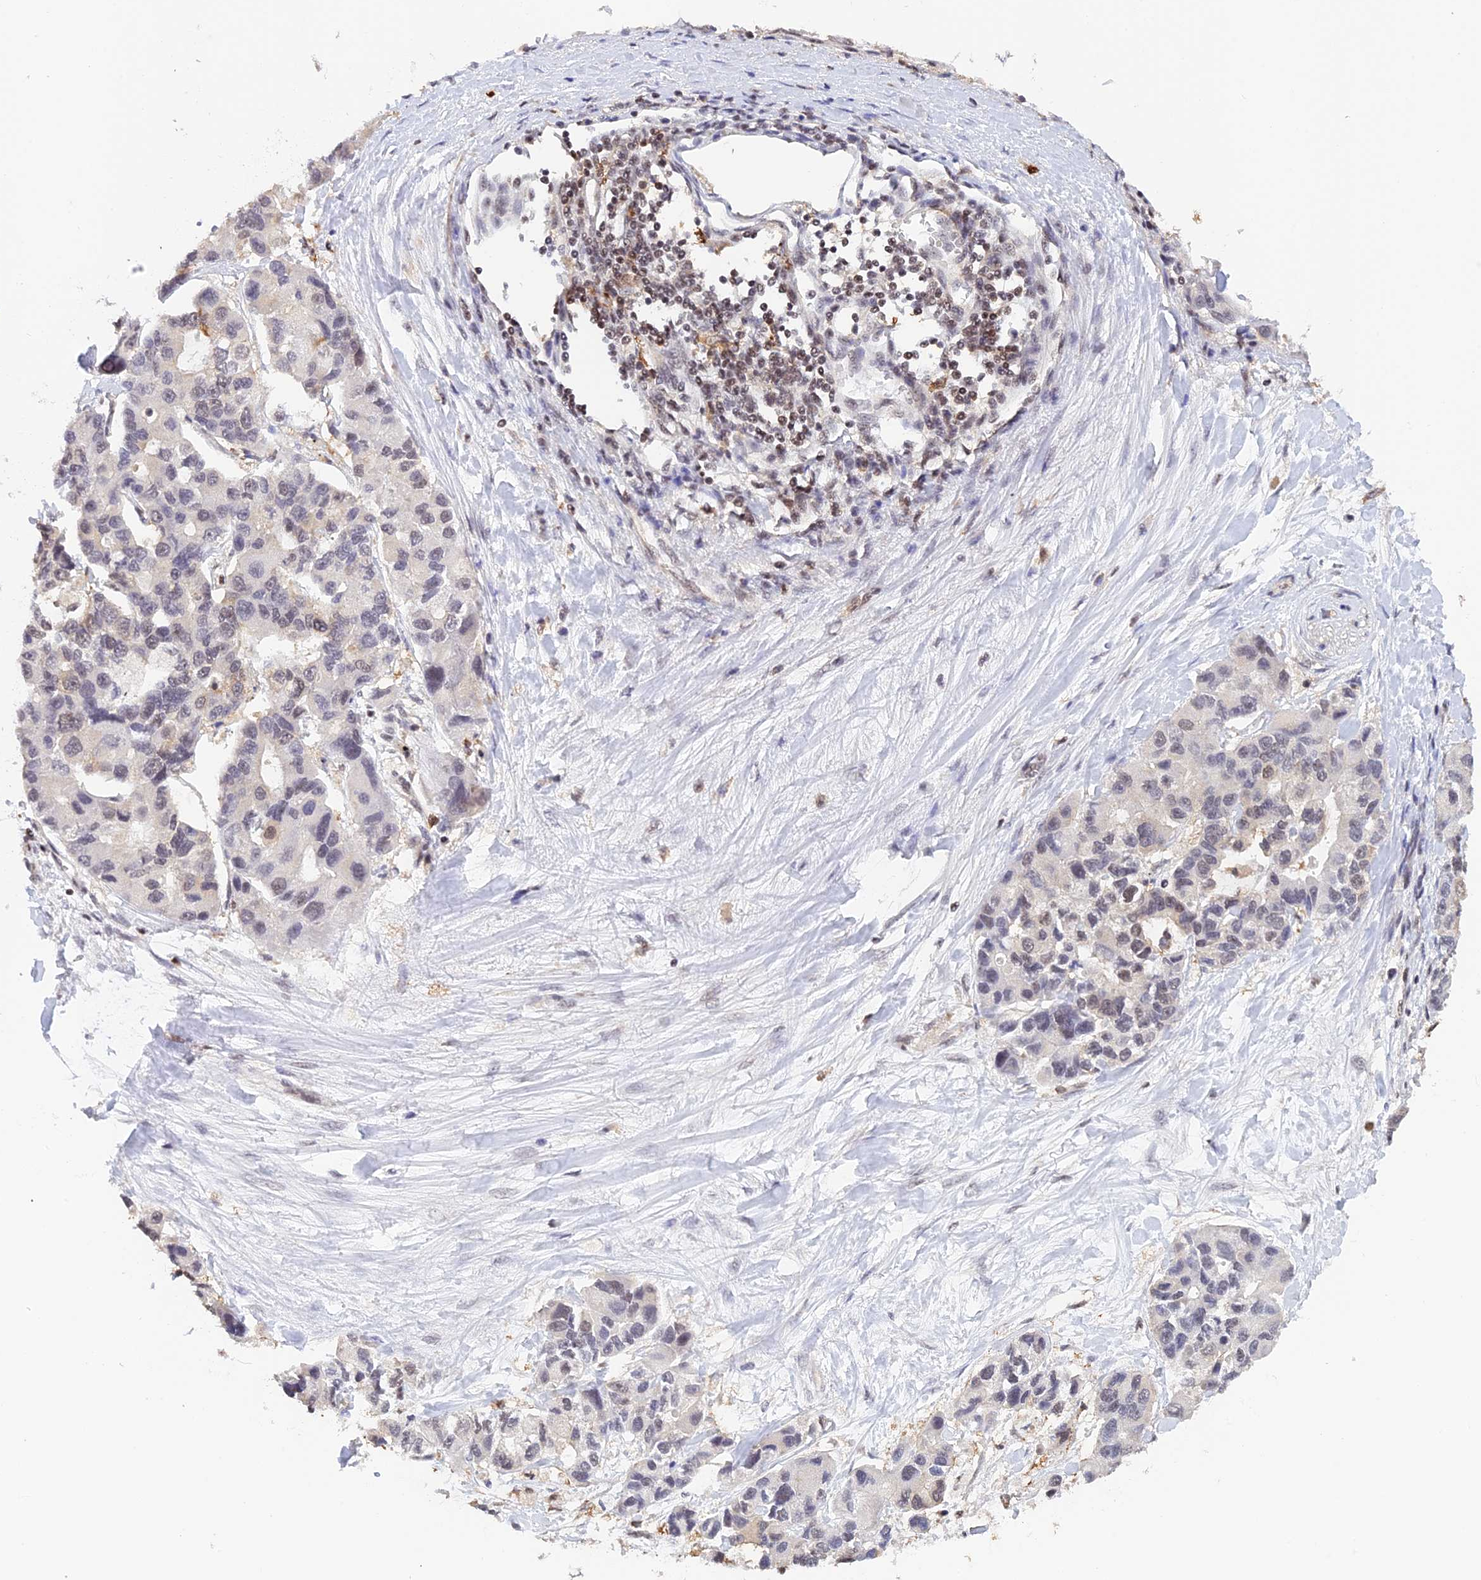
{"staining": {"intensity": "moderate", "quantity": "<25%", "location": "cytoplasmic/membranous"}, "tissue": "lung cancer", "cell_type": "Tumor cells", "image_type": "cancer", "snomed": [{"axis": "morphology", "description": "Adenocarcinoma, NOS"}, {"axis": "topography", "description": "Lung"}], "caption": "Protein expression analysis of human adenocarcinoma (lung) reveals moderate cytoplasmic/membranous staining in about <25% of tumor cells.", "gene": "THAP11", "patient": {"sex": "female", "age": 54}}